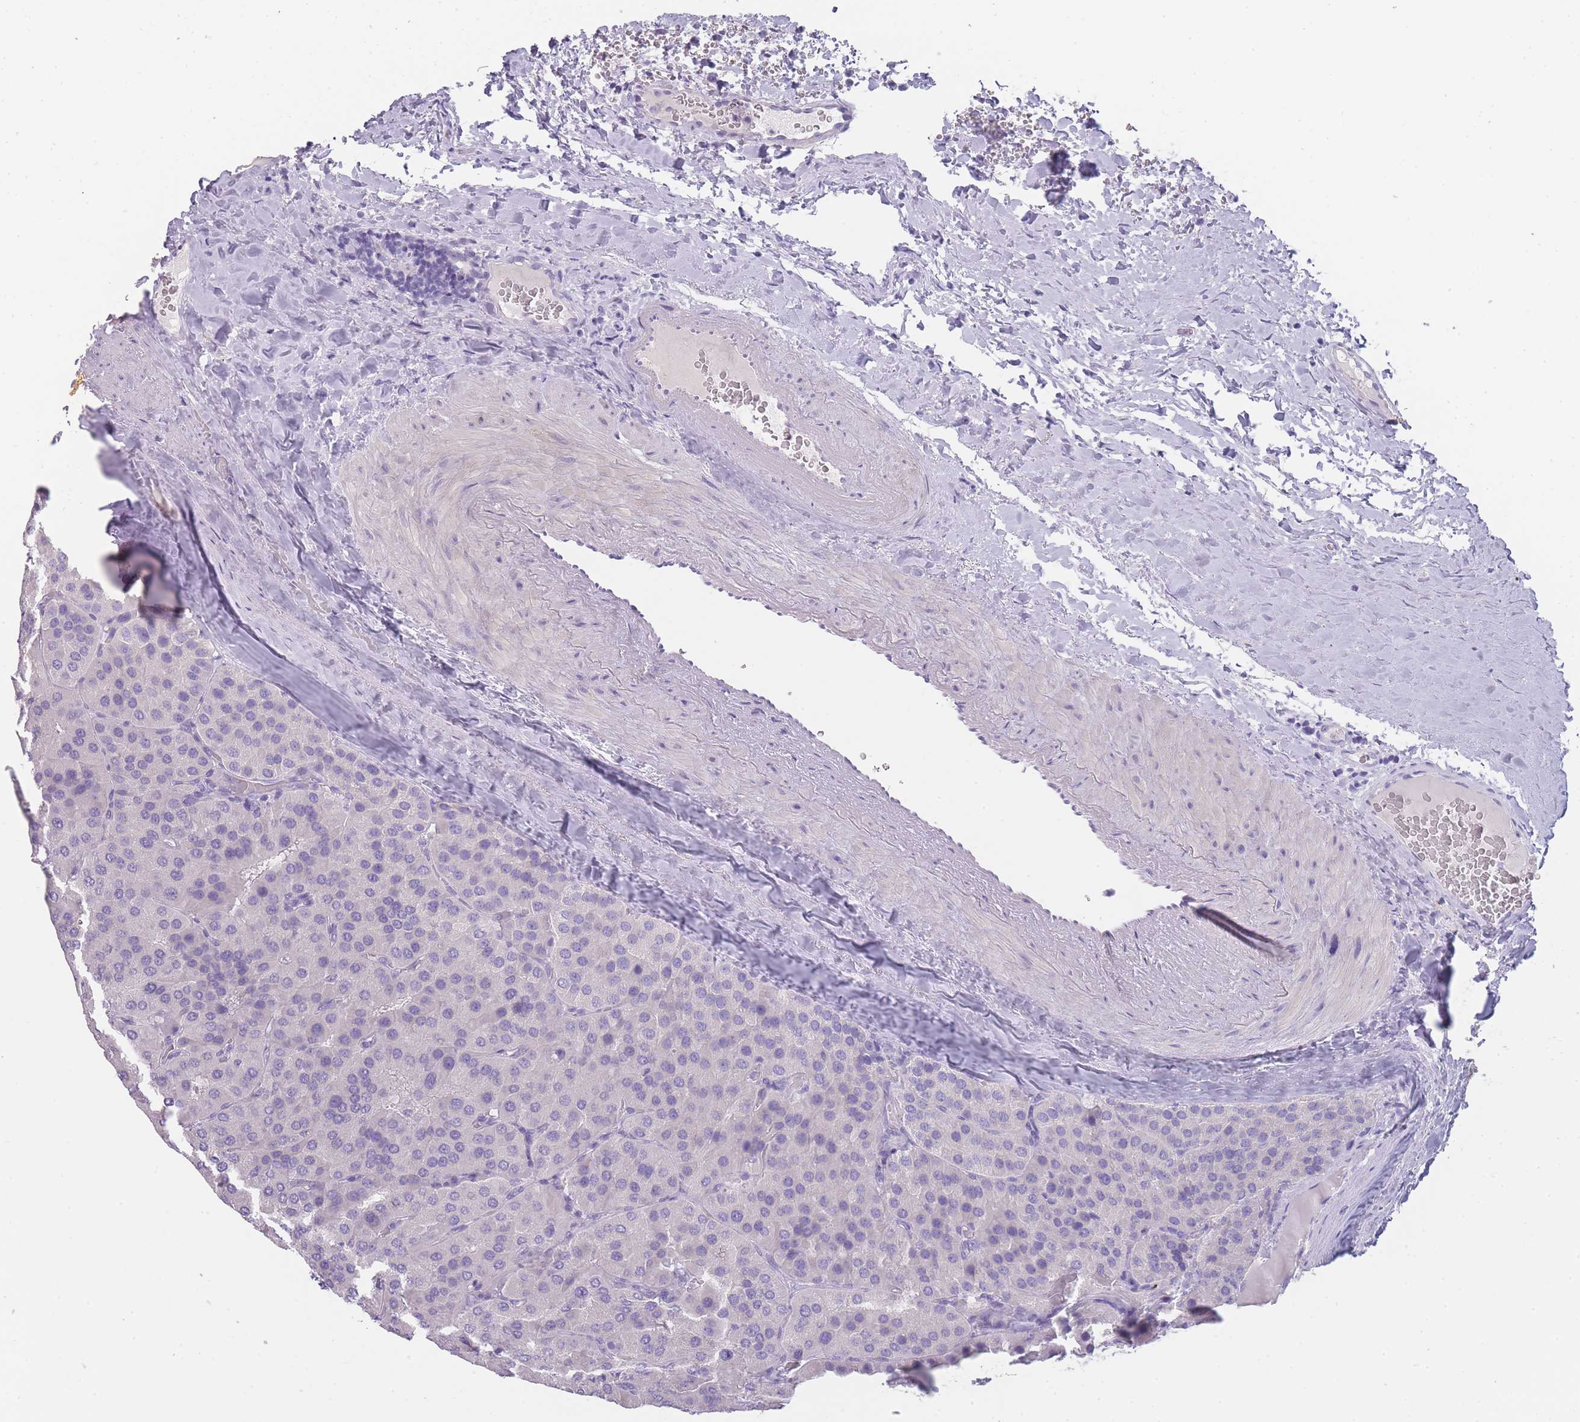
{"staining": {"intensity": "negative", "quantity": "none", "location": "none"}, "tissue": "parathyroid gland", "cell_type": "Glandular cells", "image_type": "normal", "snomed": [{"axis": "morphology", "description": "Normal tissue, NOS"}, {"axis": "morphology", "description": "Adenoma, NOS"}, {"axis": "topography", "description": "Parathyroid gland"}], "caption": "IHC micrograph of unremarkable parathyroid gland: human parathyroid gland stained with DAB (3,3'-diaminobenzidine) displays no significant protein positivity in glandular cells. (DAB IHC visualized using brightfield microscopy, high magnification).", "gene": "TCP11X1", "patient": {"sex": "female", "age": 86}}